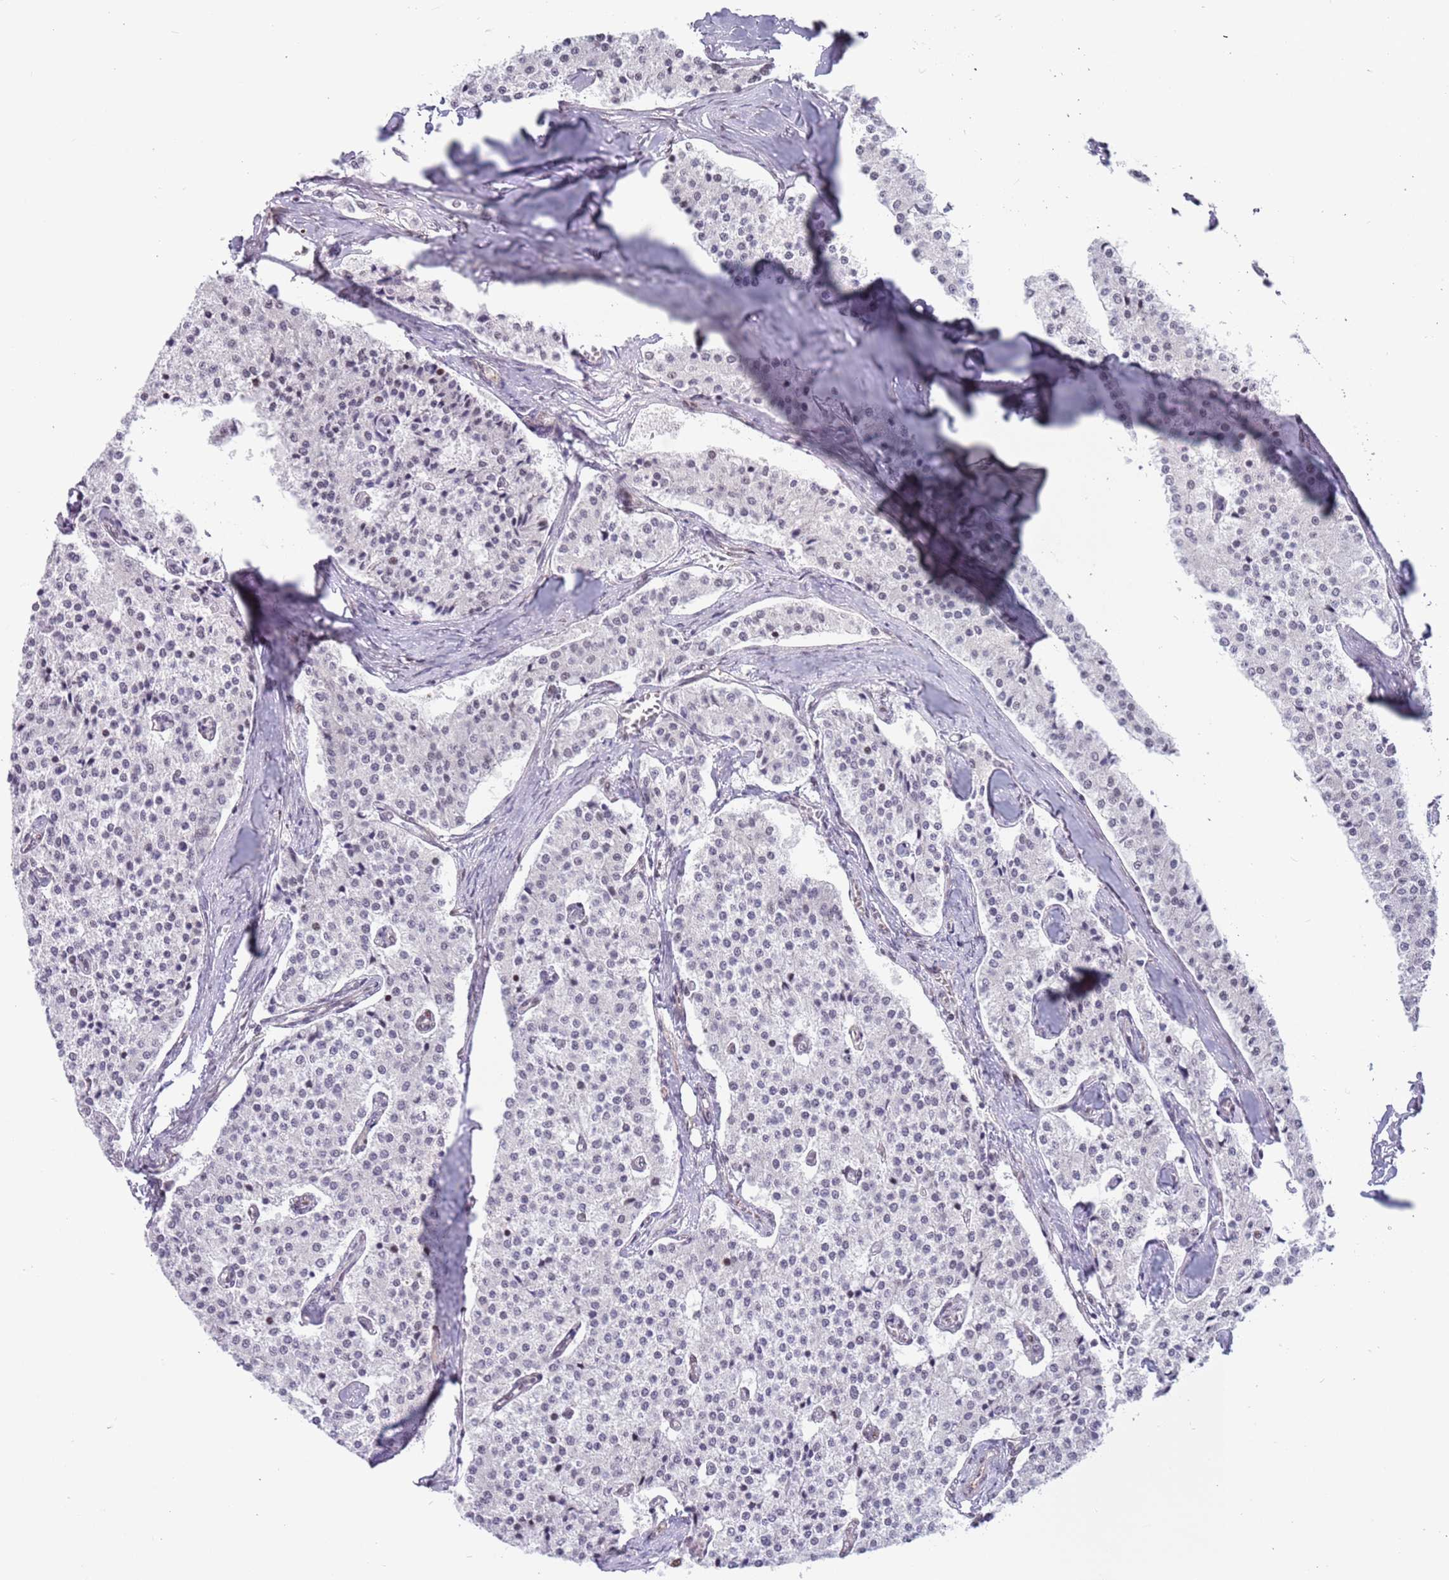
{"staining": {"intensity": "negative", "quantity": "none", "location": "none"}, "tissue": "carcinoid", "cell_type": "Tumor cells", "image_type": "cancer", "snomed": [{"axis": "morphology", "description": "Carcinoid, malignant, NOS"}, {"axis": "topography", "description": "Colon"}], "caption": "An immunohistochemistry image of carcinoid (malignant) is shown. There is no staining in tumor cells of carcinoid (malignant).", "gene": "LRMDA", "patient": {"sex": "female", "age": 52}}